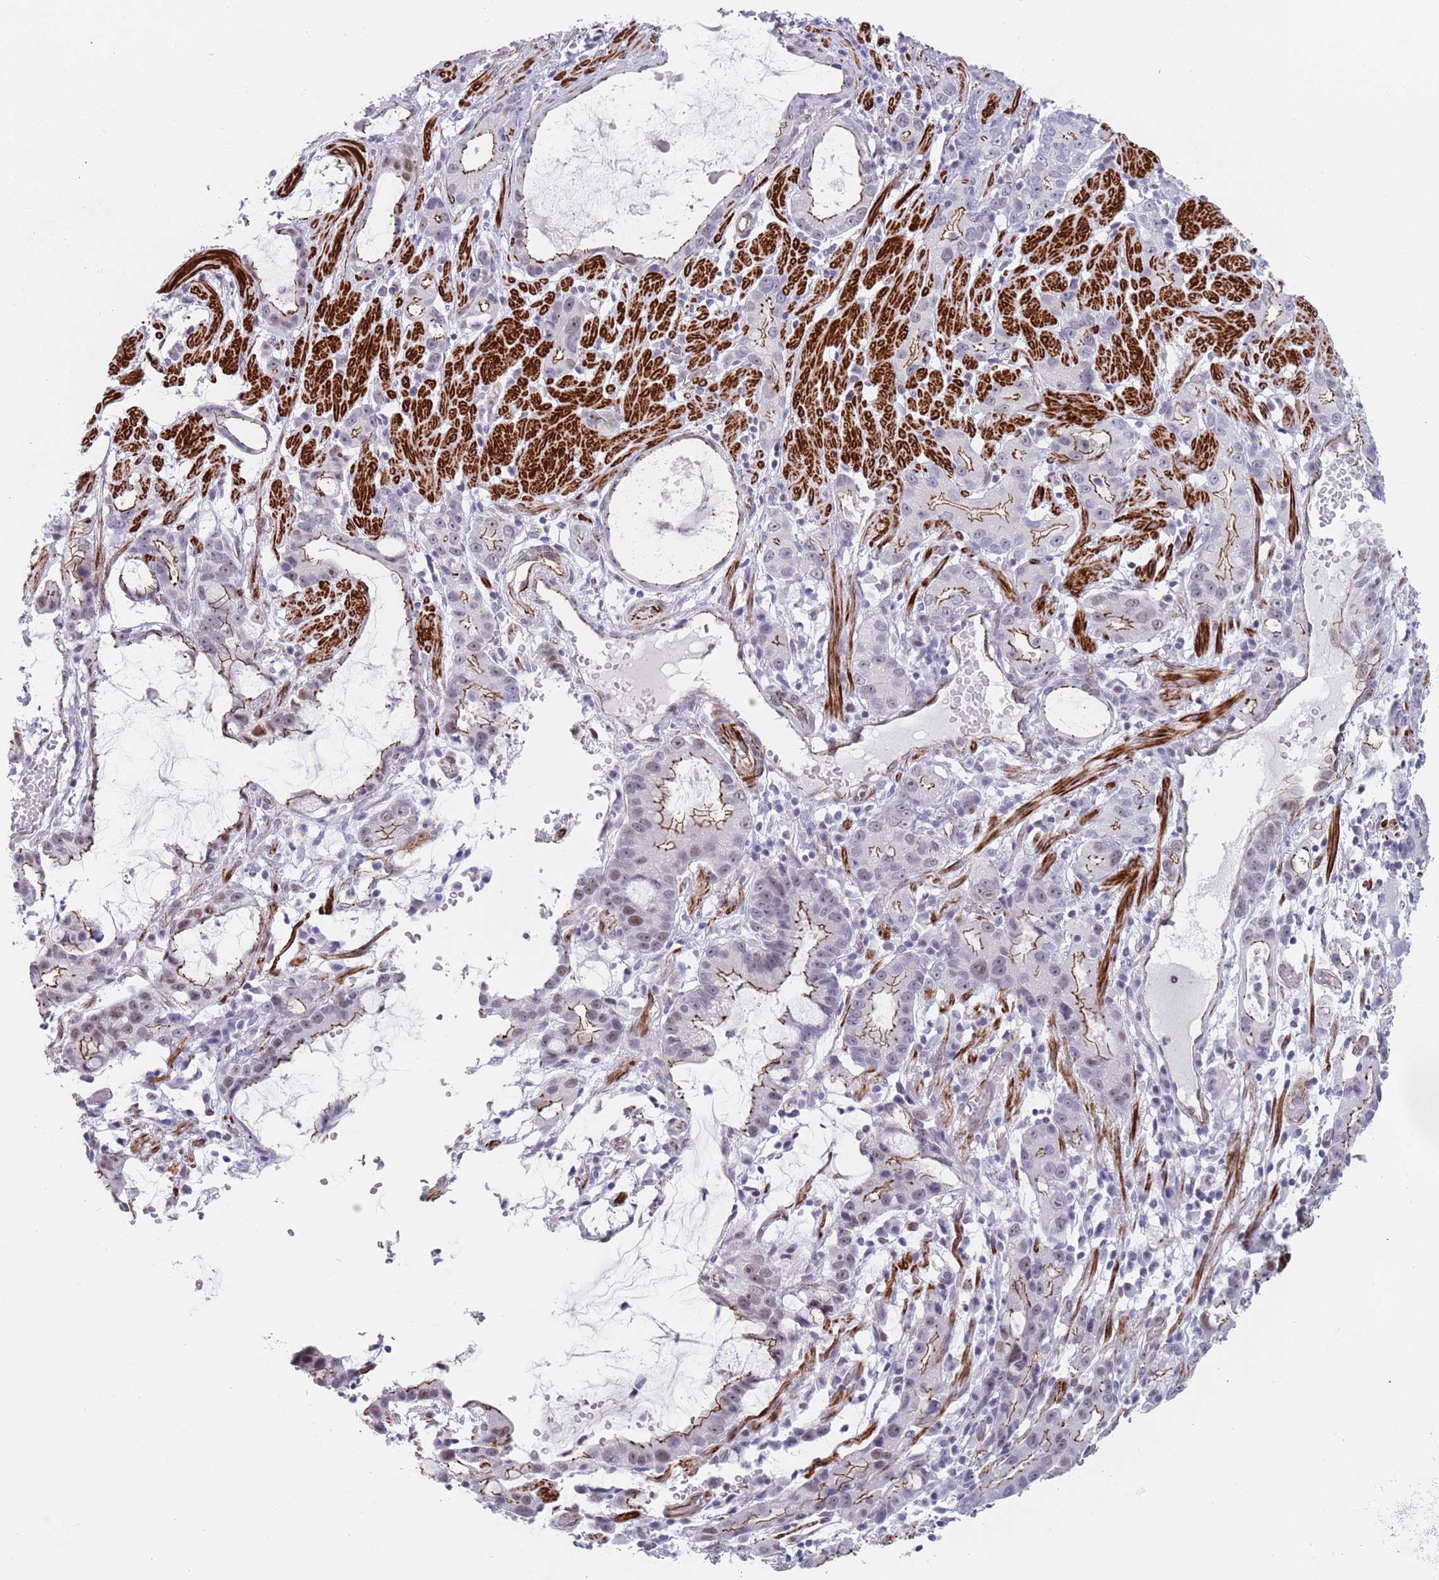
{"staining": {"intensity": "moderate", "quantity": "25%-75%", "location": "cytoplasmic/membranous,nuclear"}, "tissue": "stomach cancer", "cell_type": "Tumor cells", "image_type": "cancer", "snomed": [{"axis": "morphology", "description": "Adenocarcinoma, NOS"}, {"axis": "topography", "description": "Stomach"}], "caption": "Immunohistochemical staining of stomach adenocarcinoma displays moderate cytoplasmic/membranous and nuclear protein expression in about 25%-75% of tumor cells. Nuclei are stained in blue.", "gene": "OR5A2", "patient": {"sex": "male", "age": 55}}